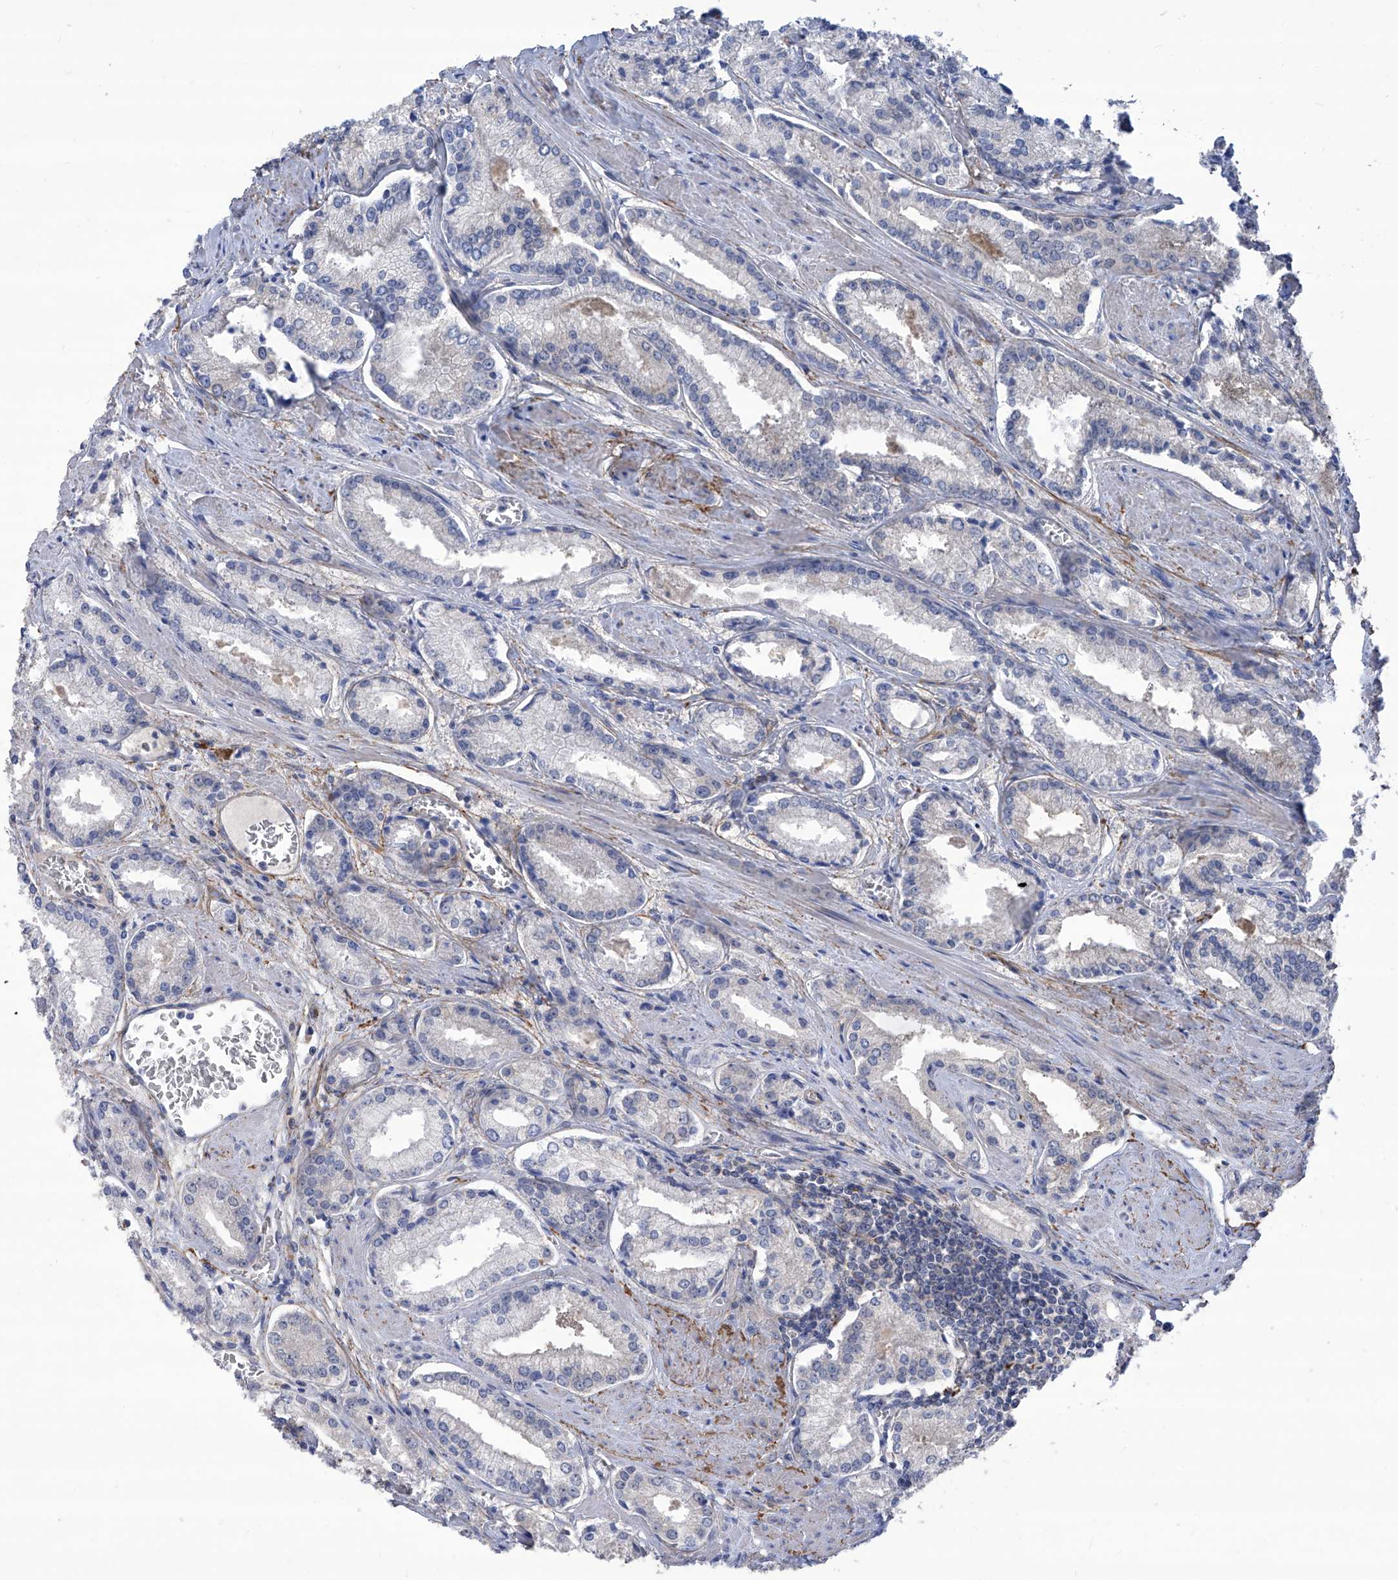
{"staining": {"intensity": "negative", "quantity": "none", "location": "none"}, "tissue": "prostate cancer", "cell_type": "Tumor cells", "image_type": "cancer", "snomed": [{"axis": "morphology", "description": "Adenocarcinoma, Low grade"}, {"axis": "topography", "description": "Prostate"}], "caption": "The immunohistochemistry micrograph has no significant staining in tumor cells of prostate adenocarcinoma (low-grade) tissue.", "gene": "TXNIP", "patient": {"sex": "male", "age": 54}}